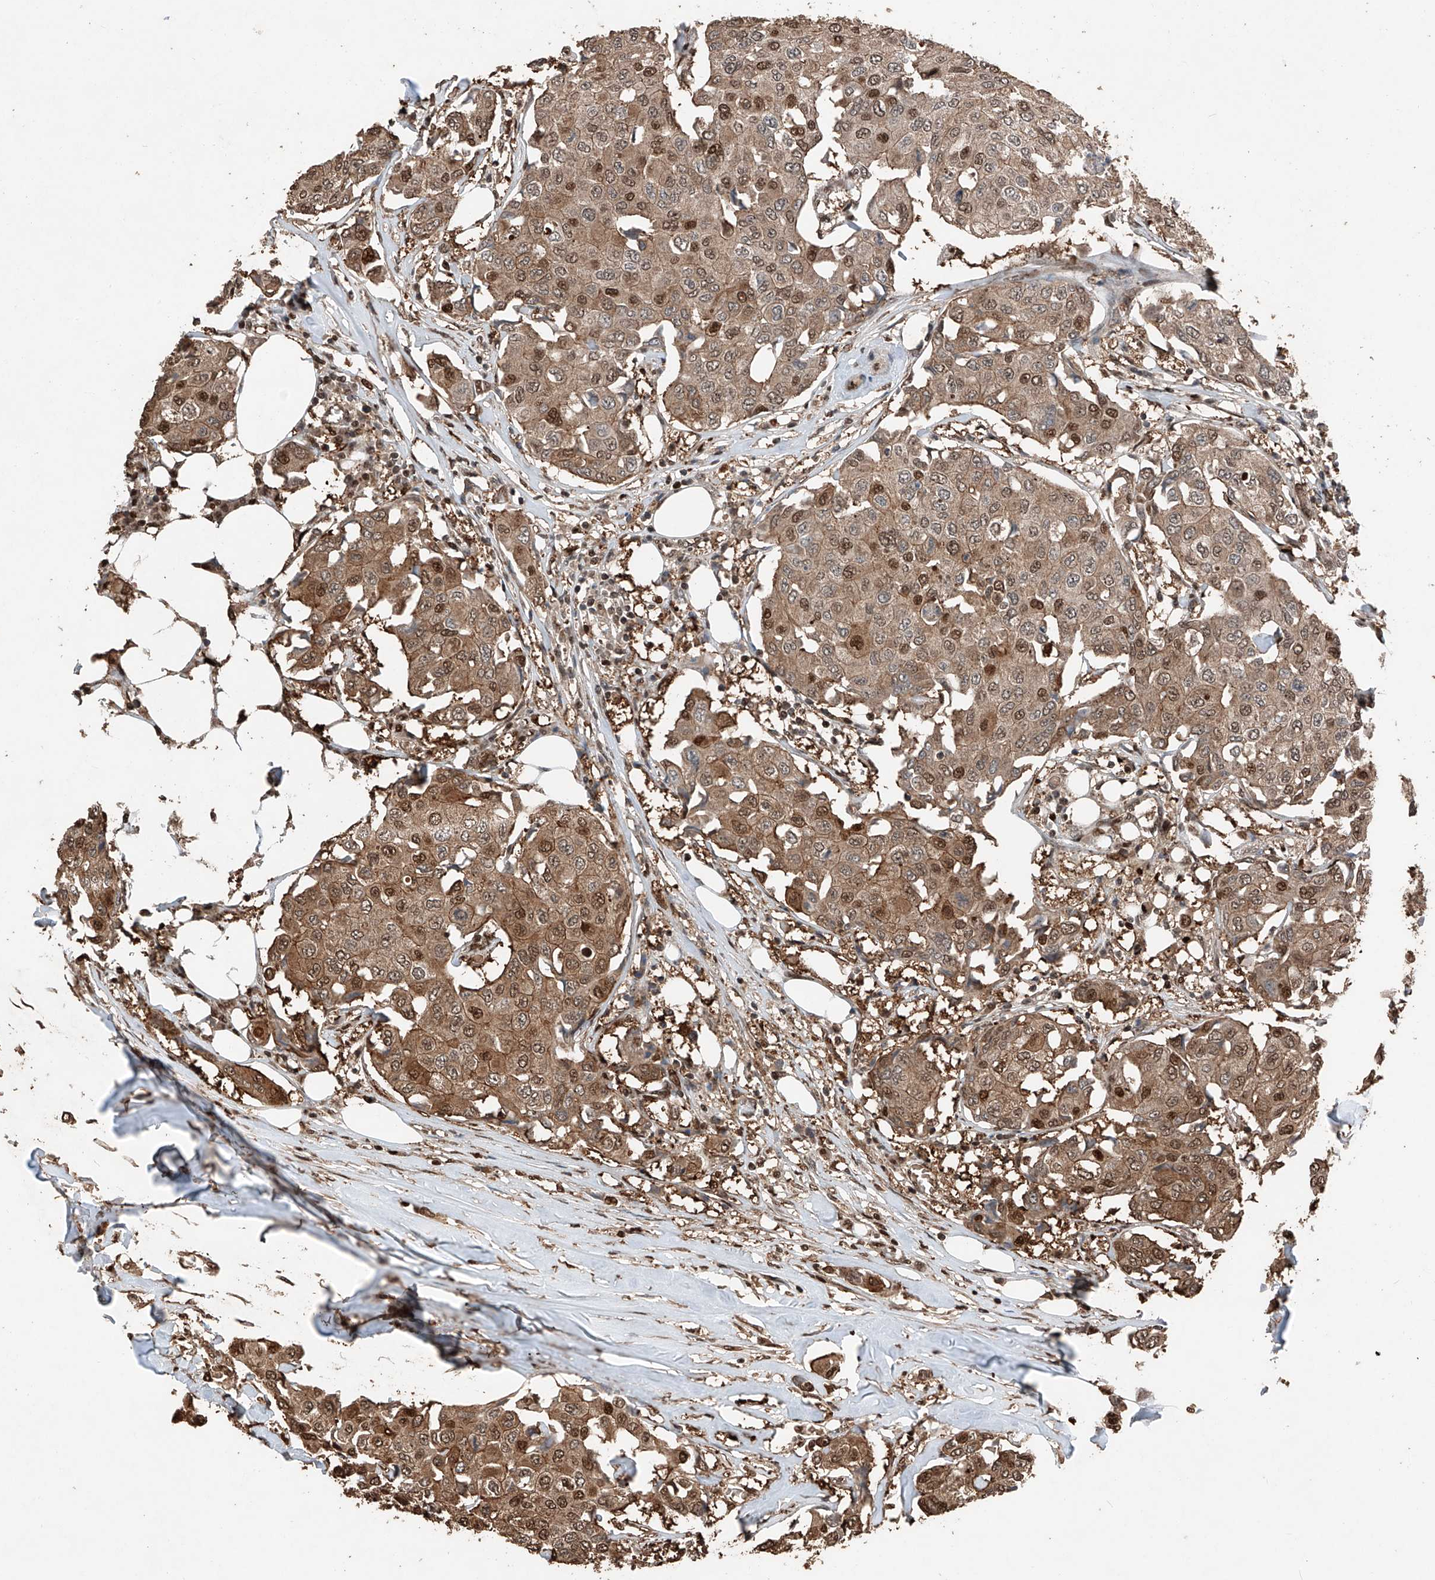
{"staining": {"intensity": "moderate", "quantity": ">75%", "location": "cytoplasmic/membranous,nuclear"}, "tissue": "breast cancer", "cell_type": "Tumor cells", "image_type": "cancer", "snomed": [{"axis": "morphology", "description": "Duct carcinoma"}, {"axis": "topography", "description": "Breast"}], "caption": "Infiltrating ductal carcinoma (breast) stained with IHC exhibits moderate cytoplasmic/membranous and nuclear expression in approximately >75% of tumor cells.", "gene": "RMND1", "patient": {"sex": "female", "age": 80}}